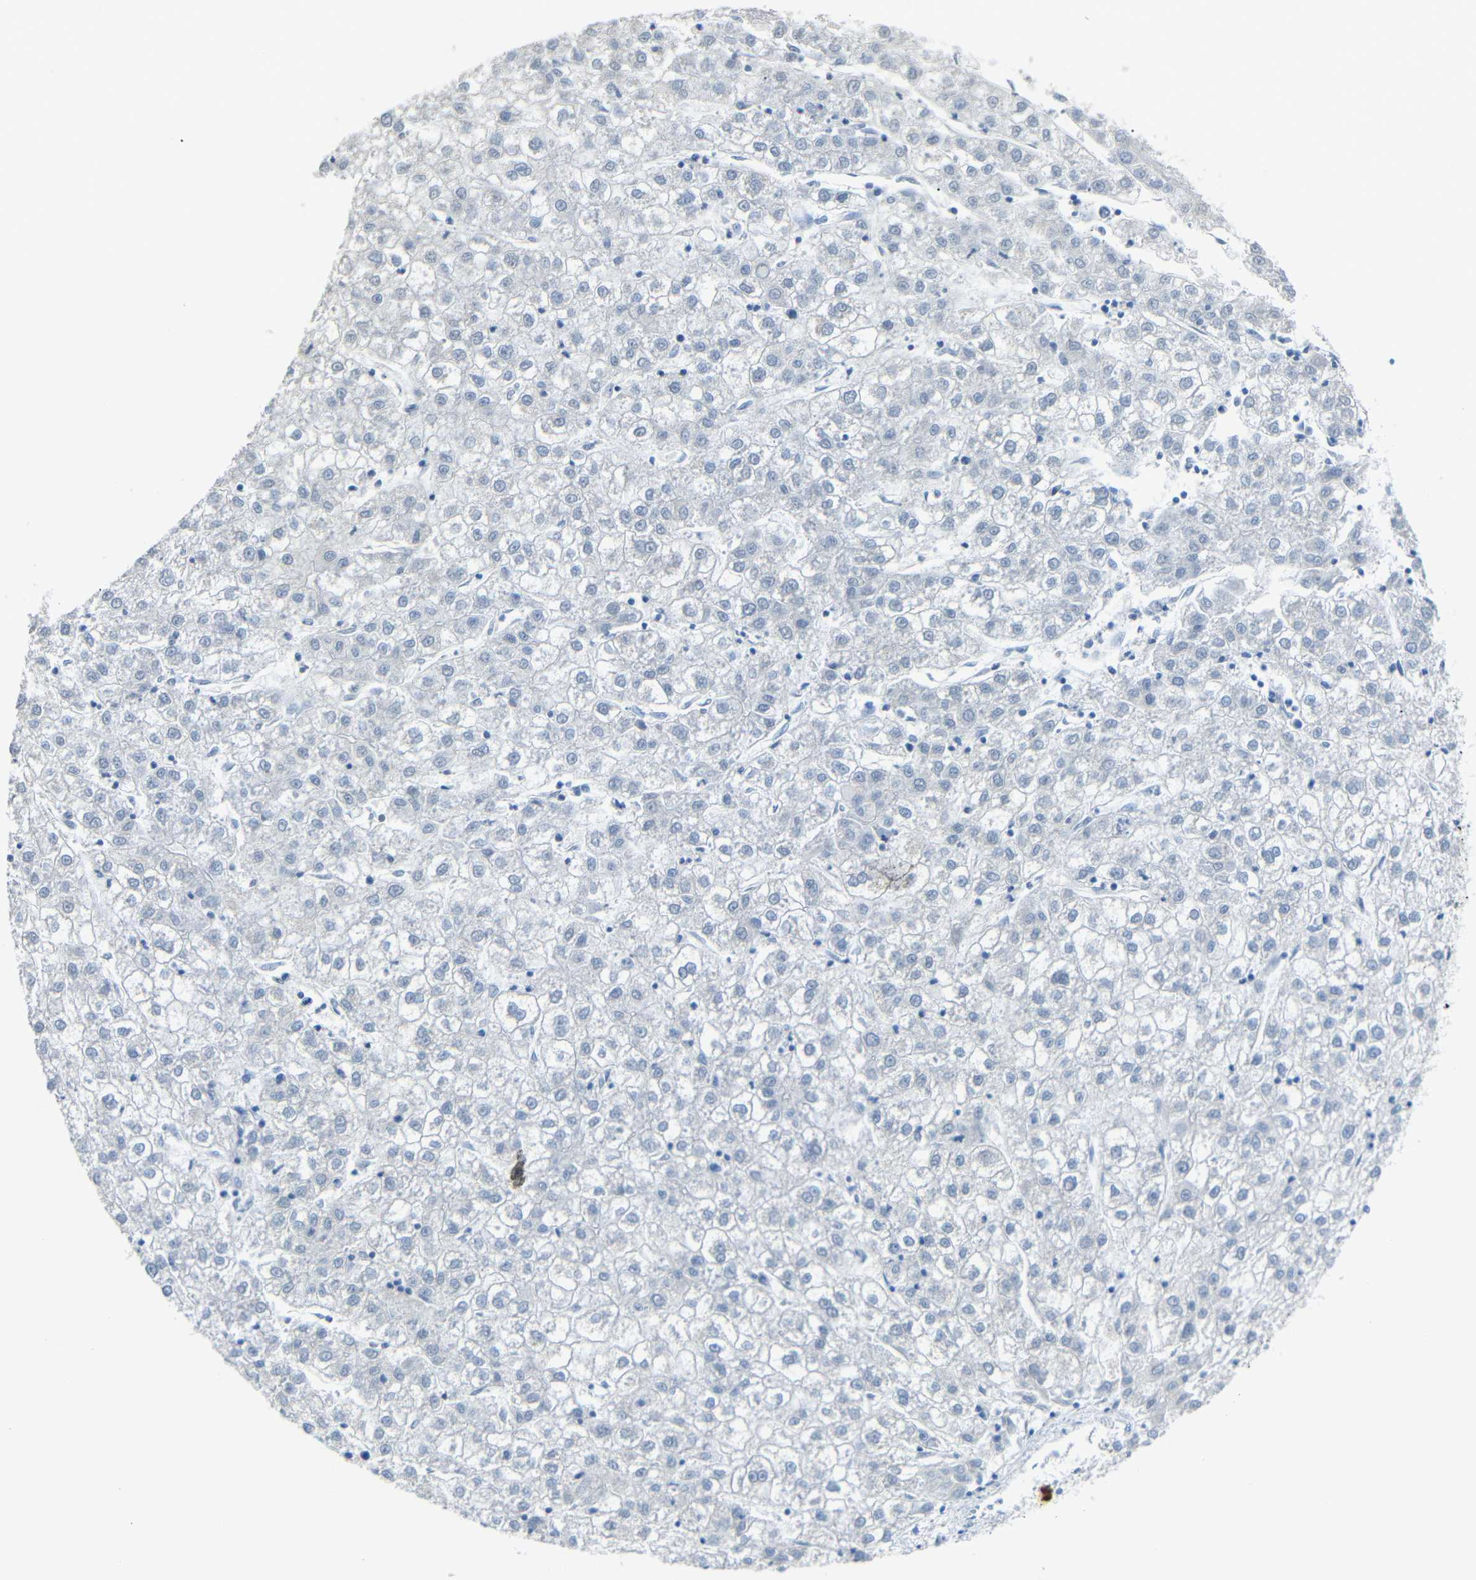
{"staining": {"intensity": "negative", "quantity": "none", "location": "none"}, "tissue": "liver cancer", "cell_type": "Tumor cells", "image_type": "cancer", "snomed": [{"axis": "morphology", "description": "Carcinoma, Hepatocellular, NOS"}, {"axis": "topography", "description": "Liver"}], "caption": "A photomicrograph of liver cancer stained for a protein exhibits no brown staining in tumor cells. The staining was performed using DAB to visualize the protein expression in brown, while the nuclei were stained in blue with hematoxylin (Magnification: 20x).", "gene": "GPR158", "patient": {"sex": "male", "age": 72}}